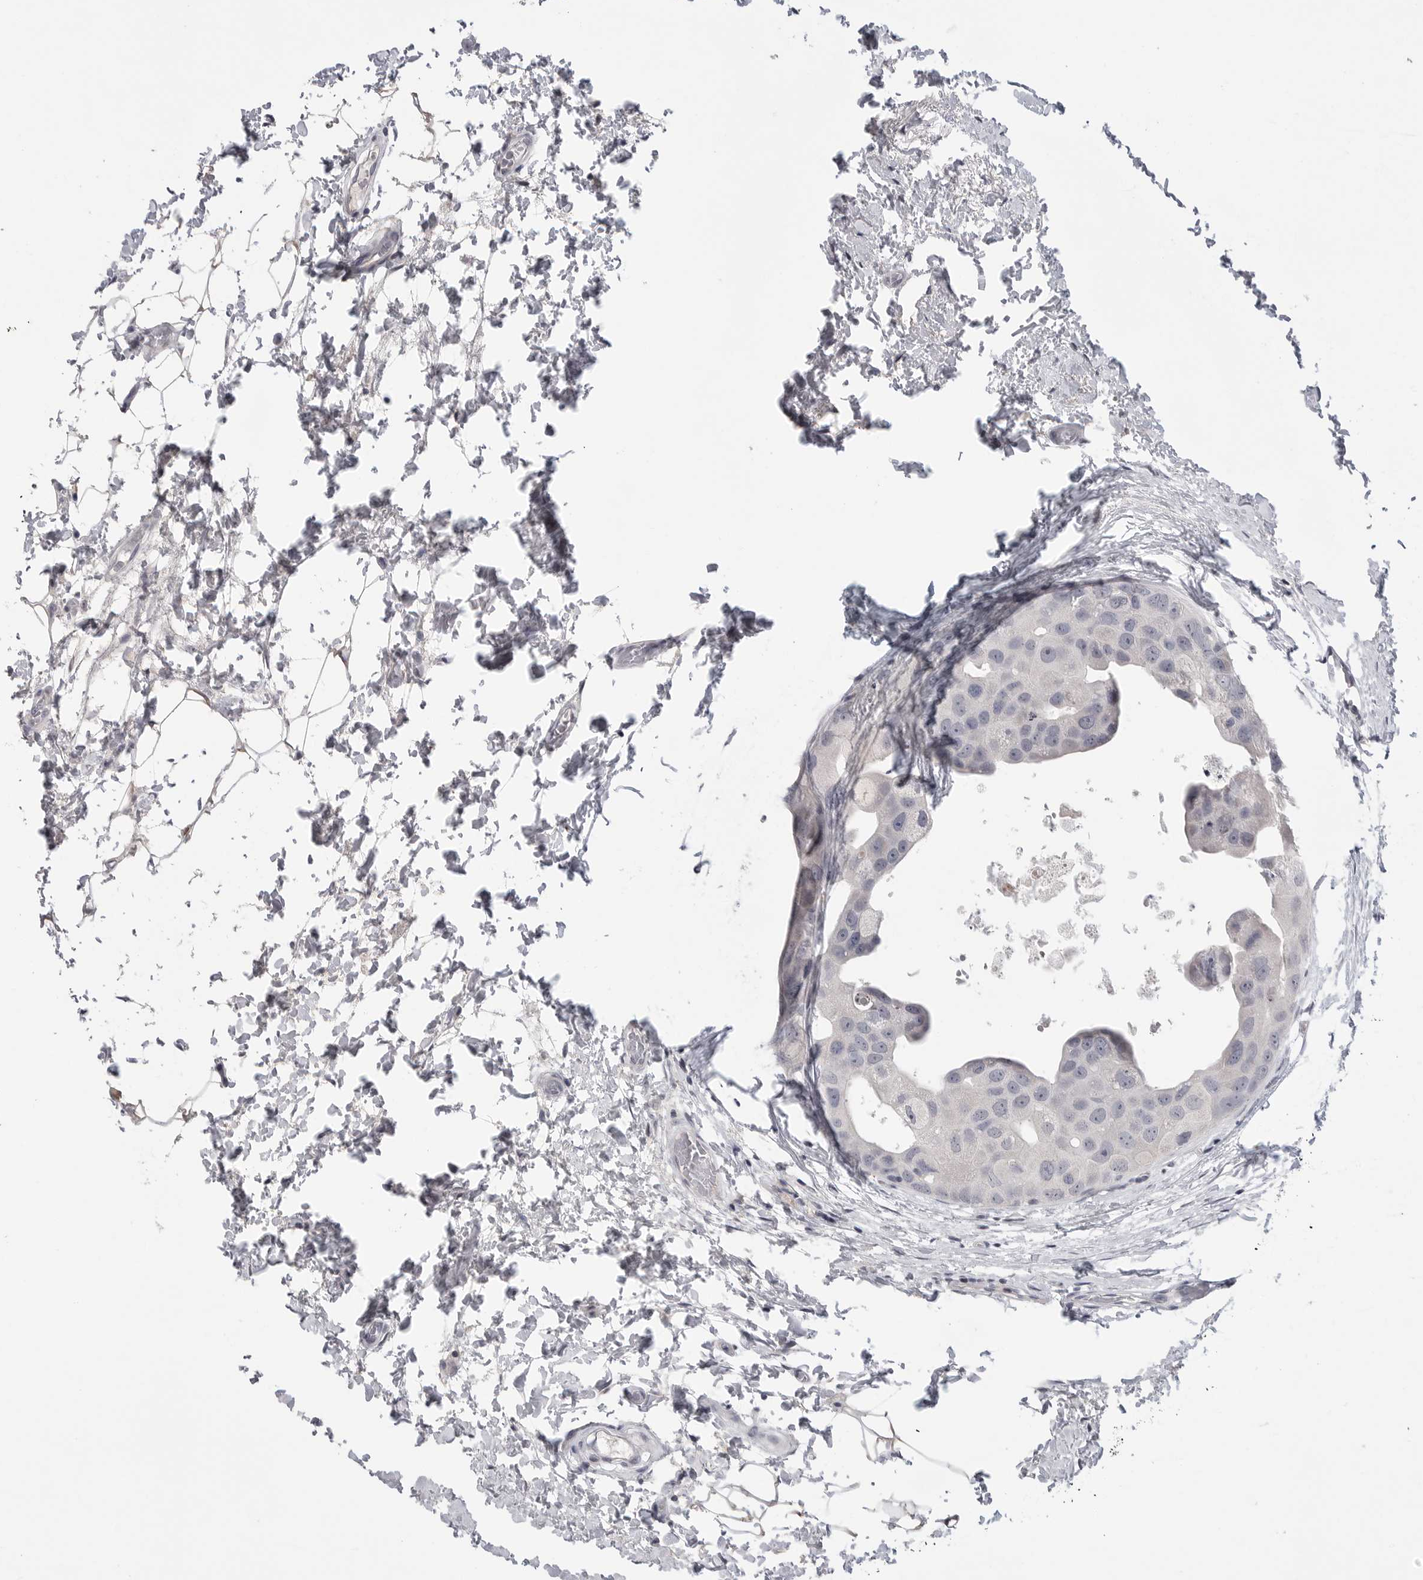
{"staining": {"intensity": "negative", "quantity": "none", "location": "none"}, "tissue": "breast cancer", "cell_type": "Tumor cells", "image_type": "cancer", "snomed": [{"axis": "morphology", "description": "Duct carcinoma"}, {"axis": "topography", "description": "Breast"}], "caption": "An image of human breast infiltrating ductal carcinoma is negative for staining in tumor cells.", "gene": "FBXO43", "patient": {"sex": "female", "age": 62}}